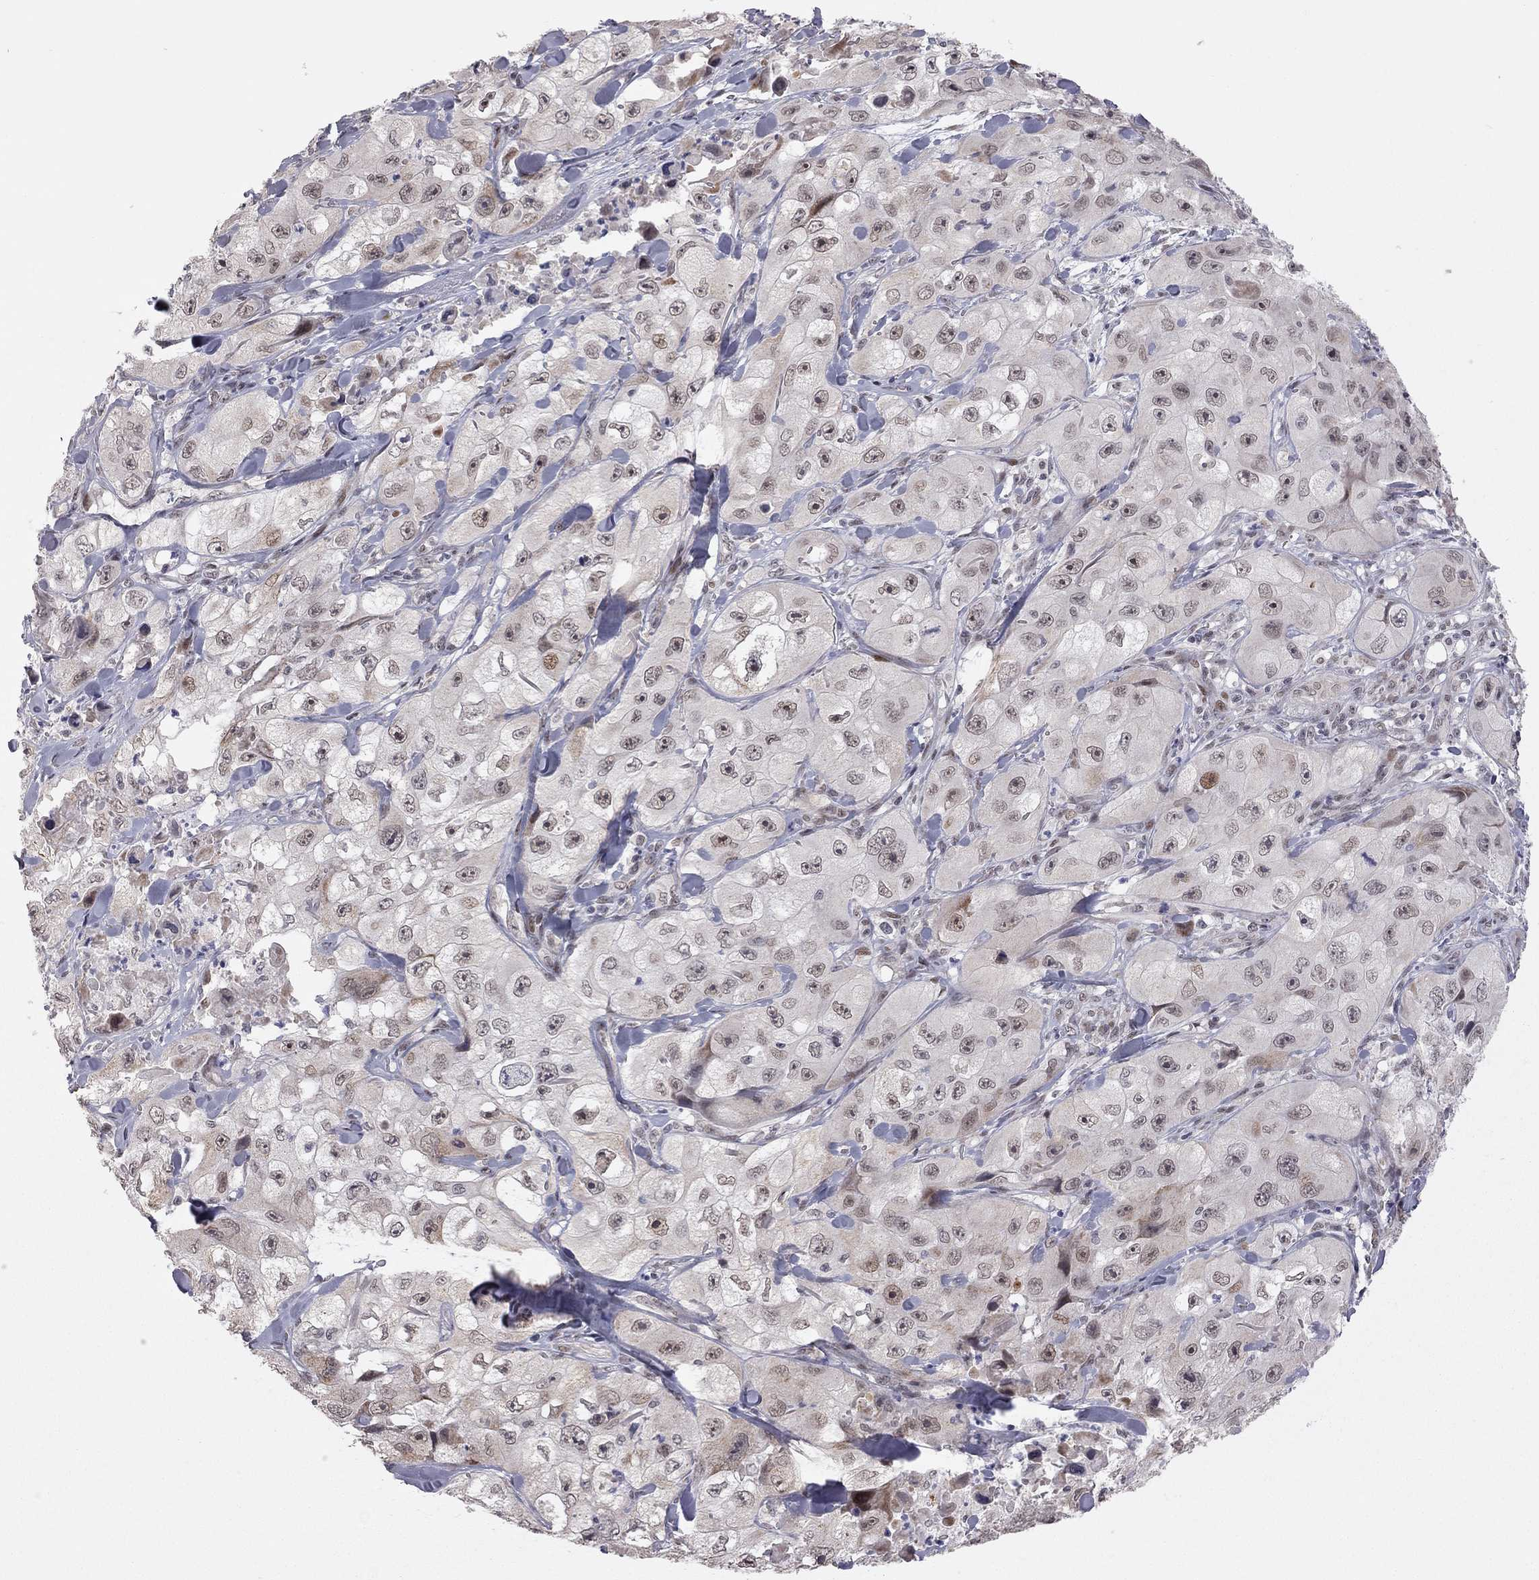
{"staining": {"intensity": "moderate", "quantity": "<25%", "location": "nuclear"}, "tissue": "skin cancer", "cell_type": "Tumor cells", "image_type": "cancer", "snomed": [{"axis": "morphology", "description": "Squamous cell carcinoma, NOS"}, {"axis": "topography", "description": "Skin"}, {"axis": "topography", "description": "Subcutis"}], "caption": "A high-resolution photomicrograph shows immunohistochemistry staining of skin cancer (squamous cell carcinoma), which demonstrates moderate nuclear positivity in approximately <25% of tumor cells. Ihc stains the protein in brown and the nuclei are stained blue.", "gene": "MC3R", "patient": {"sex": "male", "age": 73}}